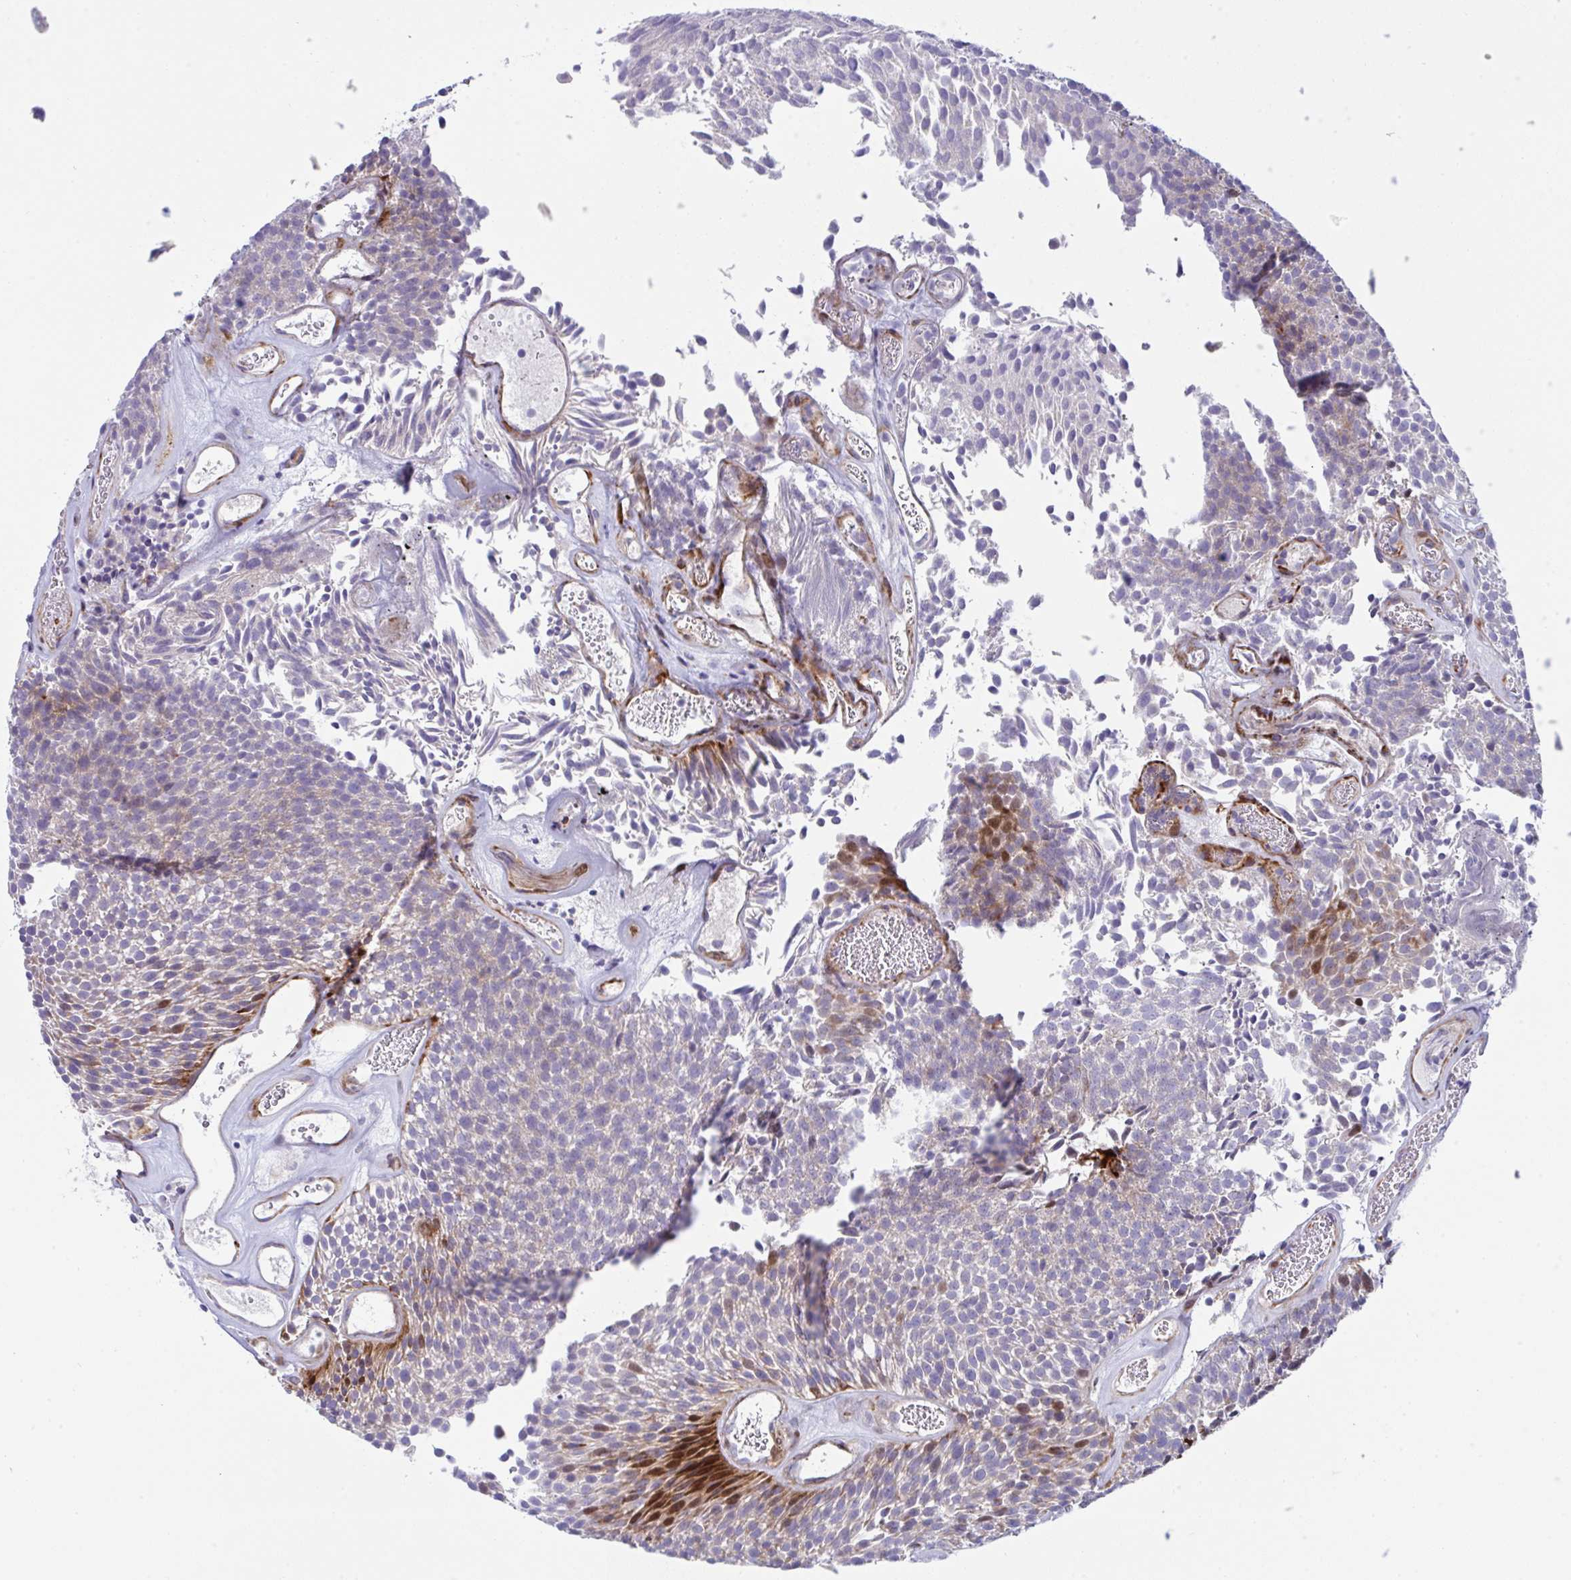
{"staining": {"intensity": "moderate", "quantity": "<25%", "location": "cytoplasmic/membranous,nuclear"}, "tissue": "urothelial cancer", "cell_type": "Tumor cells", "image_type": "cancer", "snomed": [{"axis": "morphology", "description": "Urothelial carcinoma, Low grade"}, {"axis": "topography", "description": "Urinary bladder"}], "caption": "Immunohistochemical staining of low-grade urothelial carcinoma reveals moderate cytoplasmic/membranous and nuclear protein positivity in about <25% of tumor cells.", "gene": "ZNF713", "patient": {"sex": "female", "age": 79}}